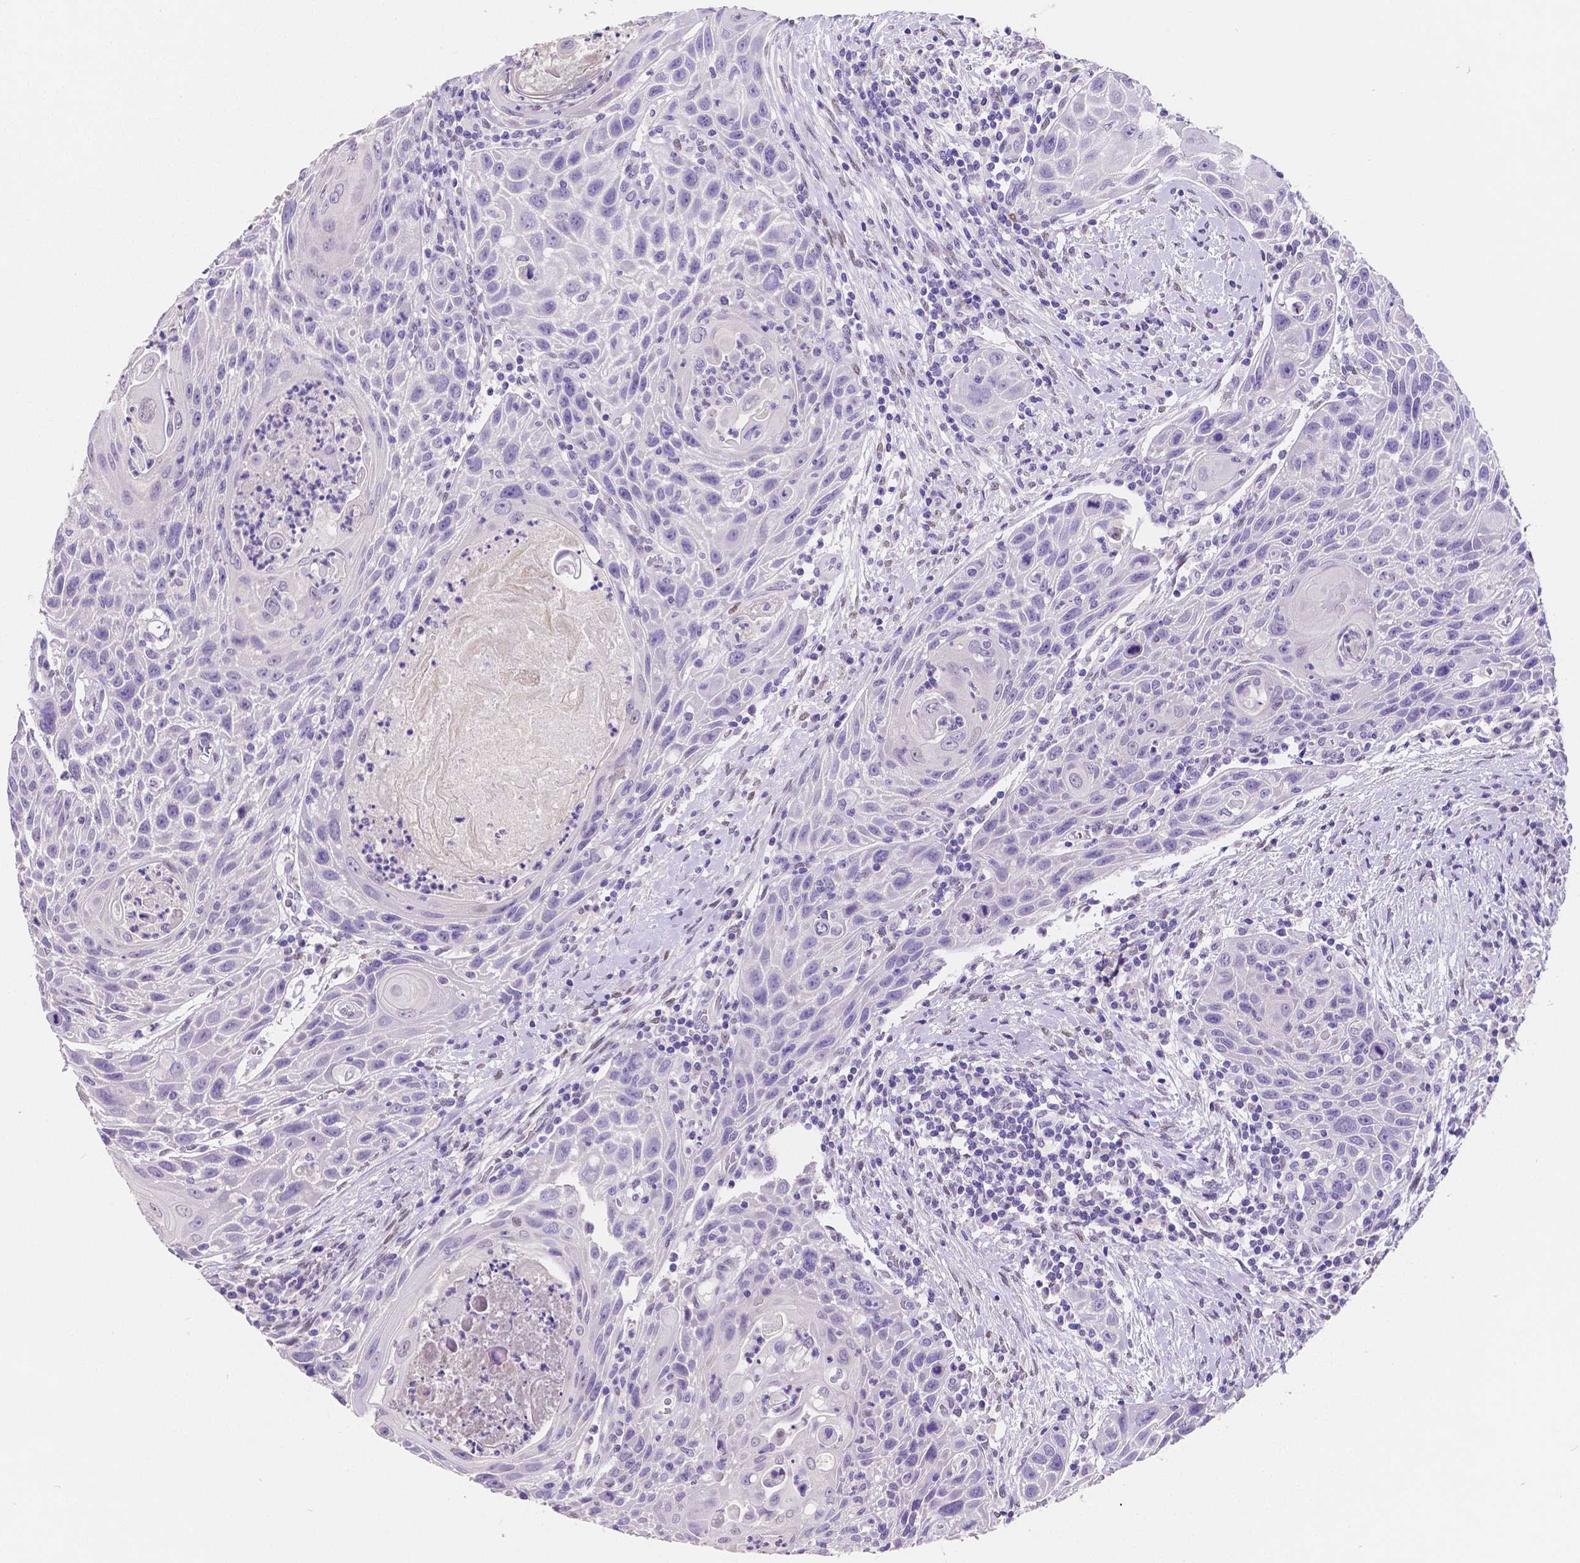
{"staining": {"intensity": "negative", "quantity": "none", "location": "none"}, "tissue": "head and neck cancer", "cell_type": "Tumor cells", "image_type": "cancer", "snomed": [{"axis": "morphology", "description": "Squamous cell carcinoma, NOS"}, {"axis": "topography", "description": "Head-Neck"}], "caption": "A high-resolution micrograph shows immunohistochemistry staining of head and neck cancer, which demonstrates no significant staining in tumor cells.", "gene": "SATB2", "patient": {"sex": "male", "age": 69}}